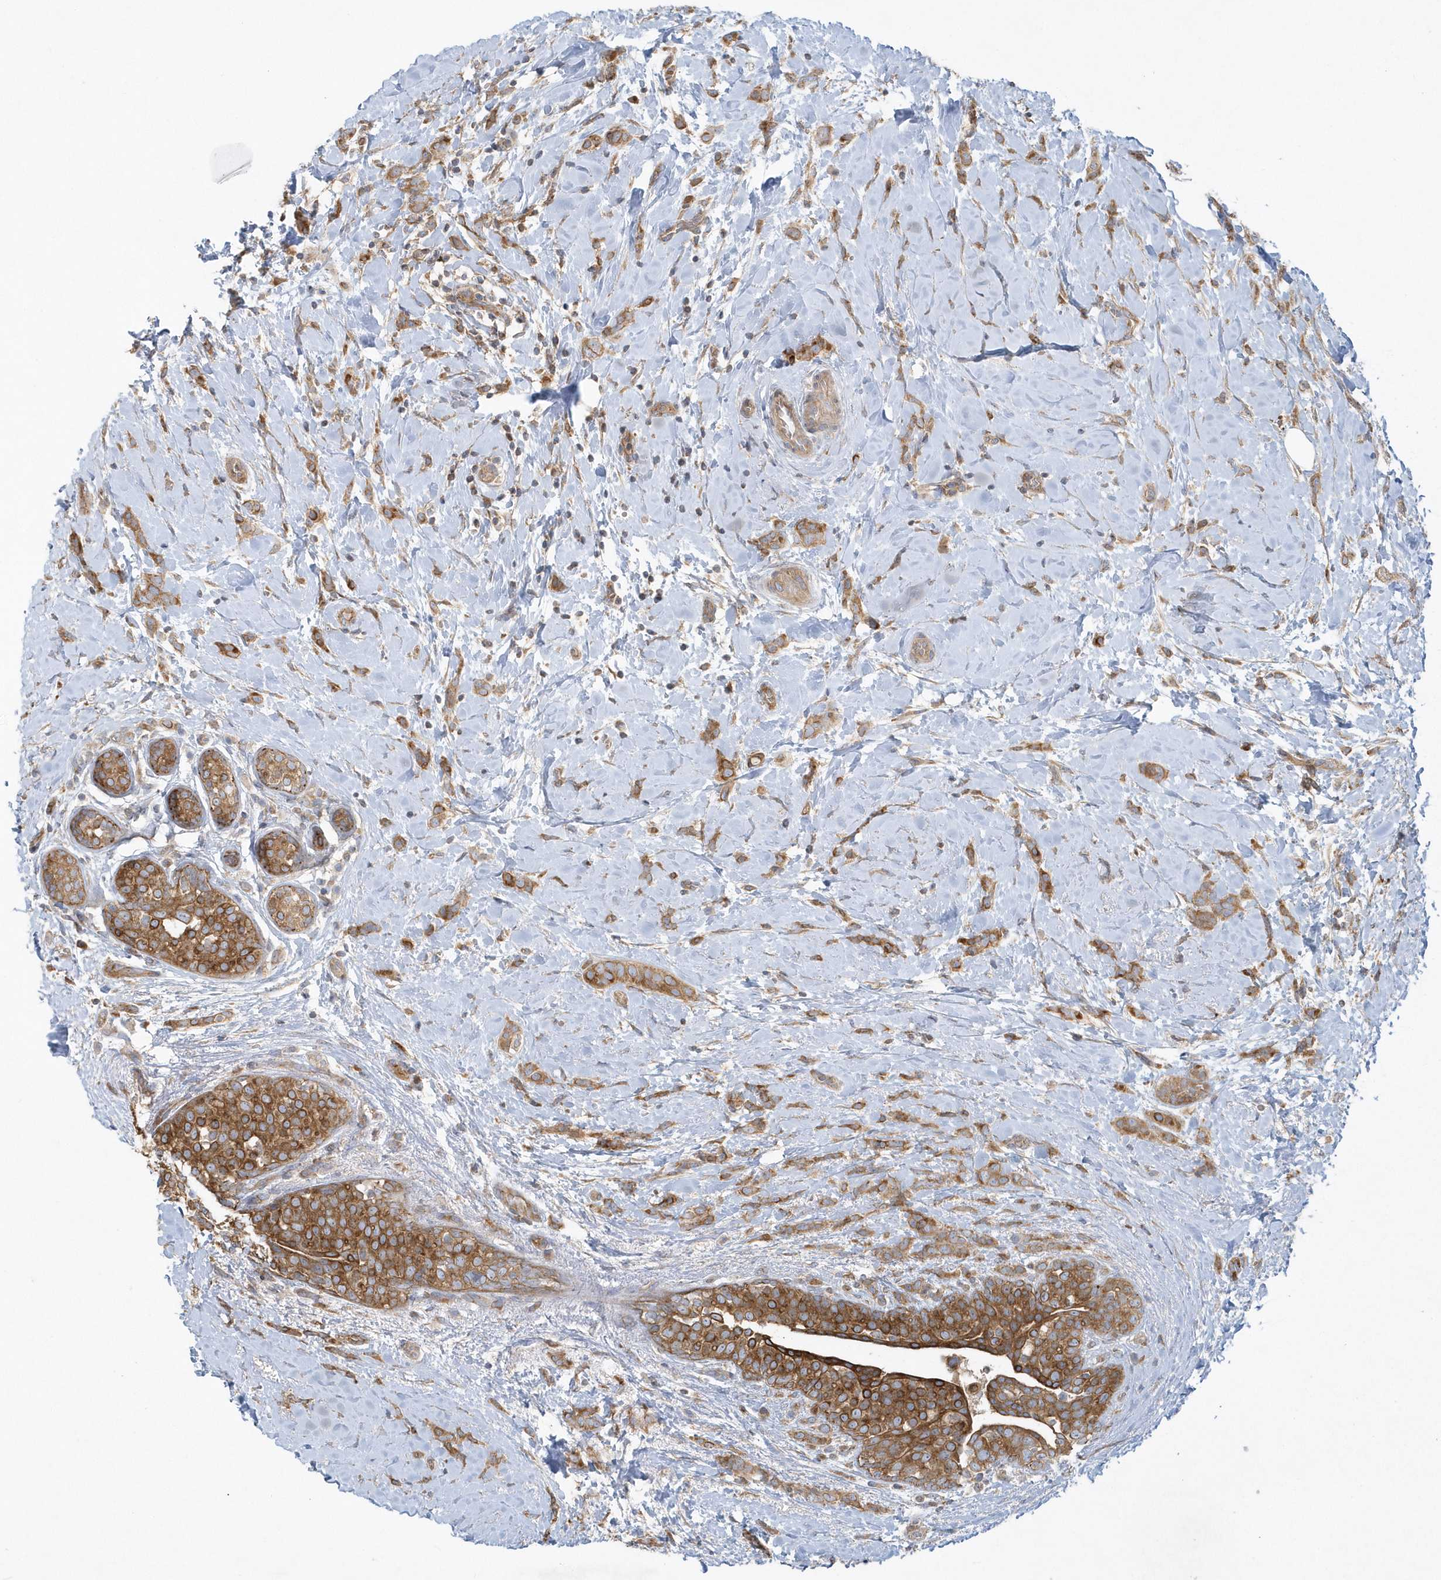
{"staining": {"intensity": "moderate", "quantity": ">75%", "location": "cytoplasmic/membranous"}, "tissue": "breast cancer", "cell_type": "Tumor cells", "image_type": "cancer", "snomed": [{"axis": "morphology", "description": "Lobular carcinoma, in situ"}, {"axis": "morphology", "description": "Lobular carcinoma"}, {"axis": "topography", "description": "Breast"}], "caption": "This photomicrograph demonstrates breast lobular carcinoma stained with immunohistochemistry to label a protein in brown. The cytoplasmic/membranous of tumor cells show moderate positivity for the protein. Nuclei are counter-stained blue.", "gene": "CNOT10", "patient": {"sex": "female", "age": 41}}